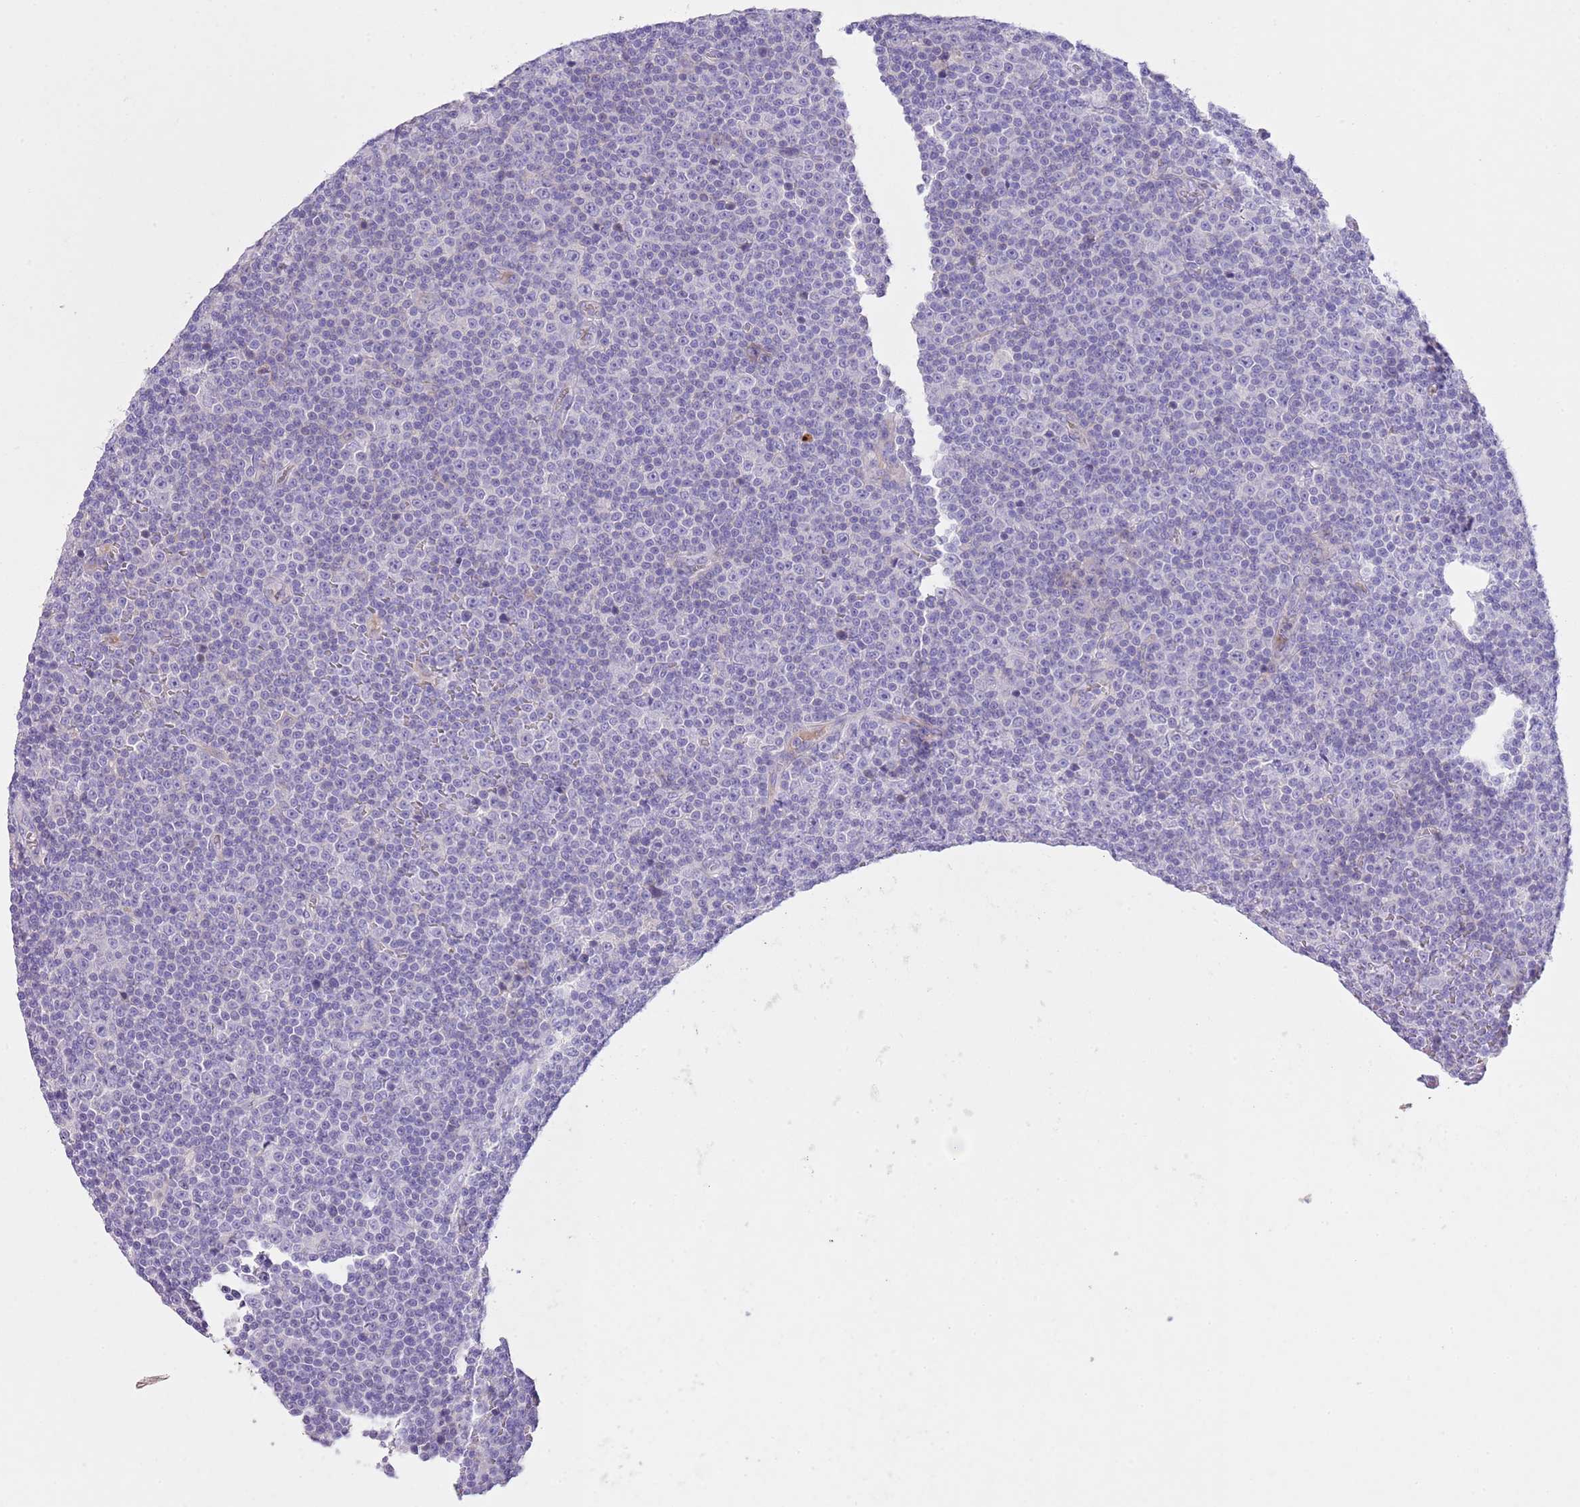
{"staining": {"intensity": "negative", "quantity": "none", "location": "none"}, "tissue": "lymphoma", "cell_type": "Tumor cells", "image_type": "cancer", "snomed": [{"axis": "morphology", "description": "Malignant lymphoma, non-Hodgkin's type, Low grade"}, {"axis": "topography", "description": "Lymph node"}], "caption": "Lymphoma was stained to show a protein in brown. There is no significant positivity in tumor cells.", "gene": "CLEC2A", "patient": {"sex": "female", "age": 67}}